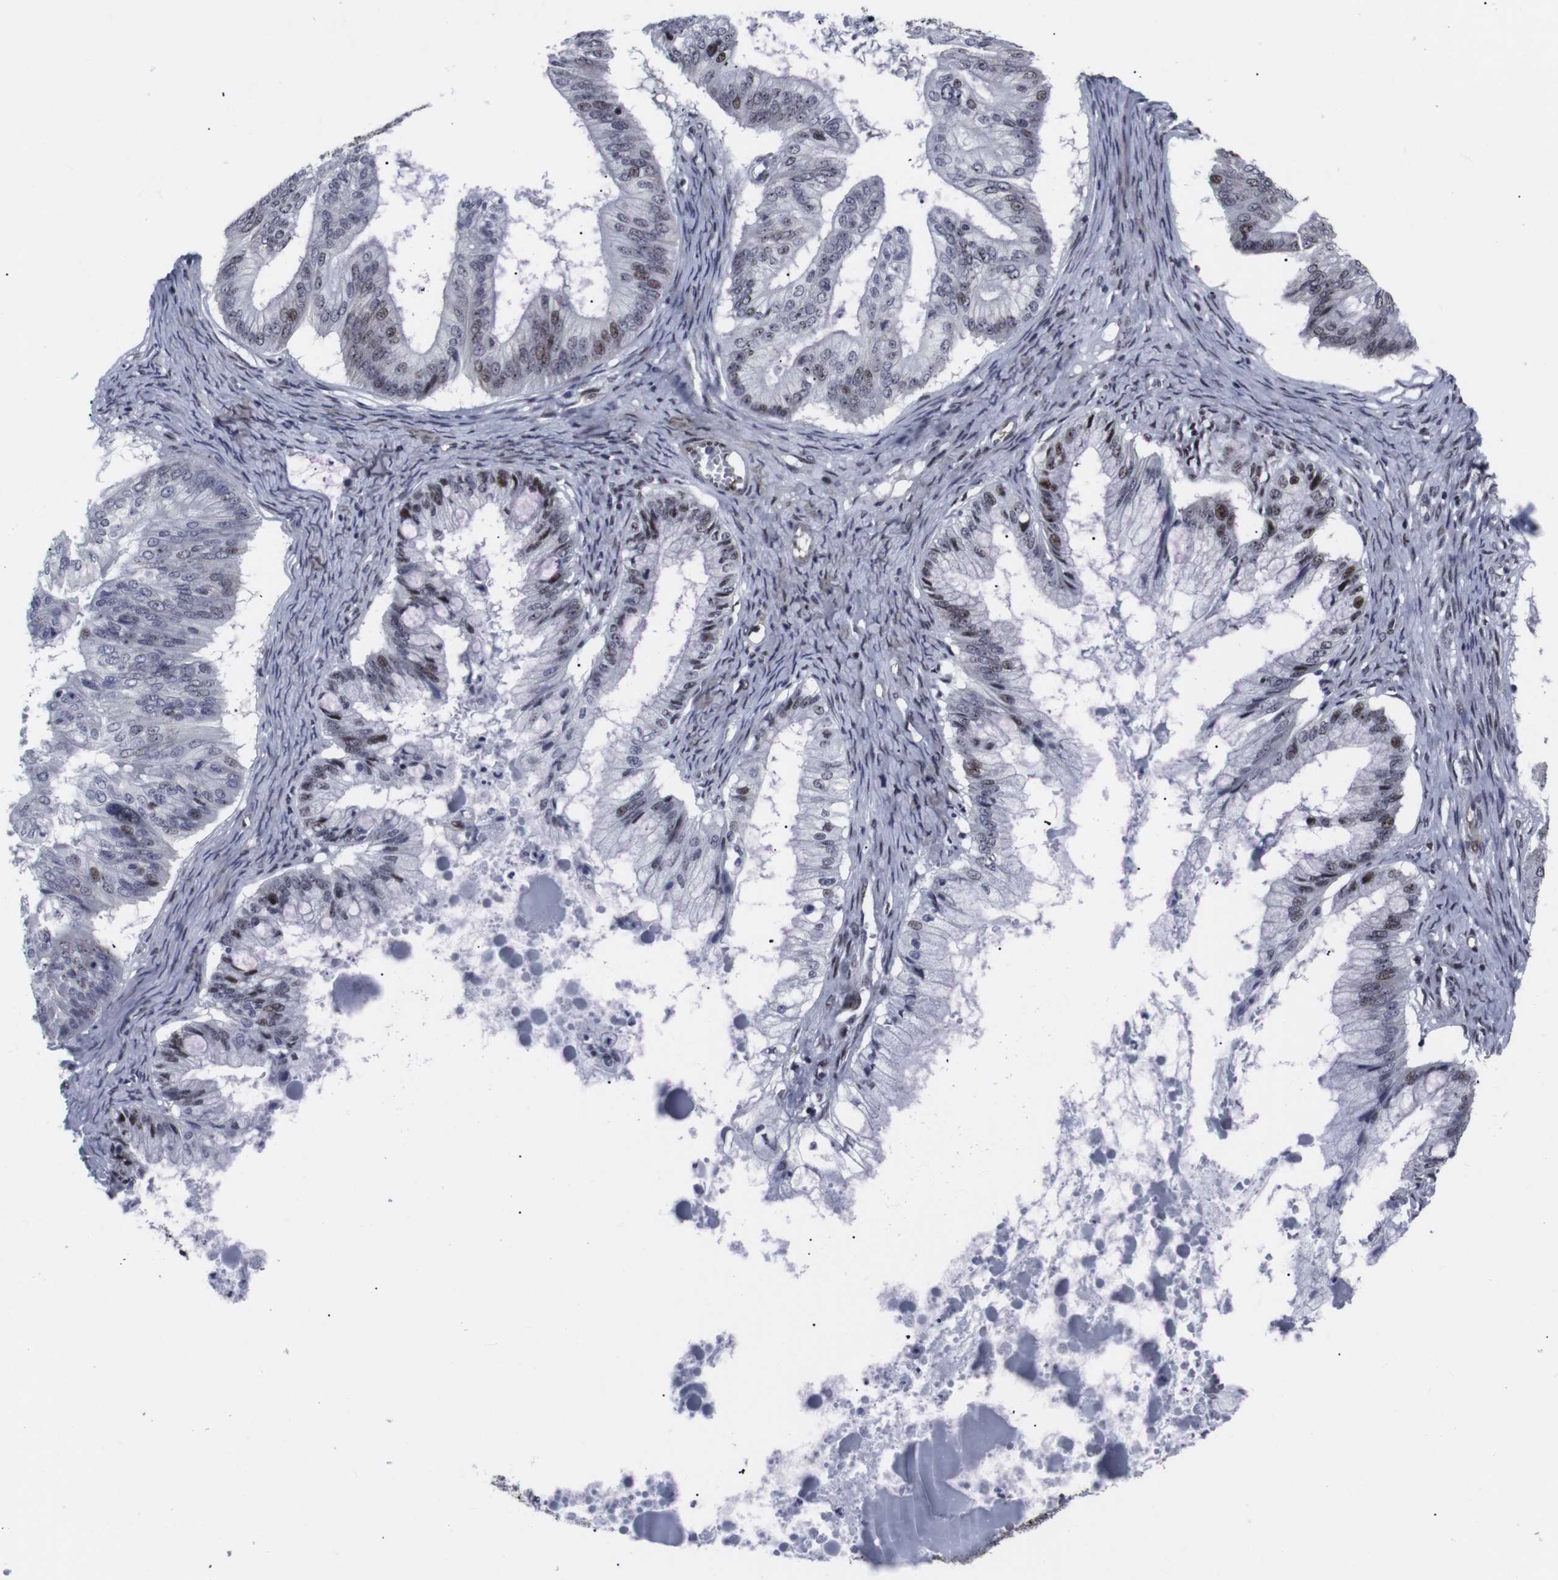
{"staining": {"intensity": "moderate", "quantity": "25%-75%", "location": "nuclear"}, "tissue": "ovarian cancer", "cell_type": "Tumor cells", "image_type": "cancer", "snomed": [{"axis": "morphology", "description": "Cystadenocarcinoma, mucinous, NOS"}, {"axis": "topography", "description": "Ovary"}], "caption": "This is a micrograph of immunohistochemistry staining of ovarian cancer (mucinous cystadenocarcinoma), which shows moderate expression in the nuclear of tumor cells.", "gene": "MLH1", "patient": {"sex": "female", "age": 57}}